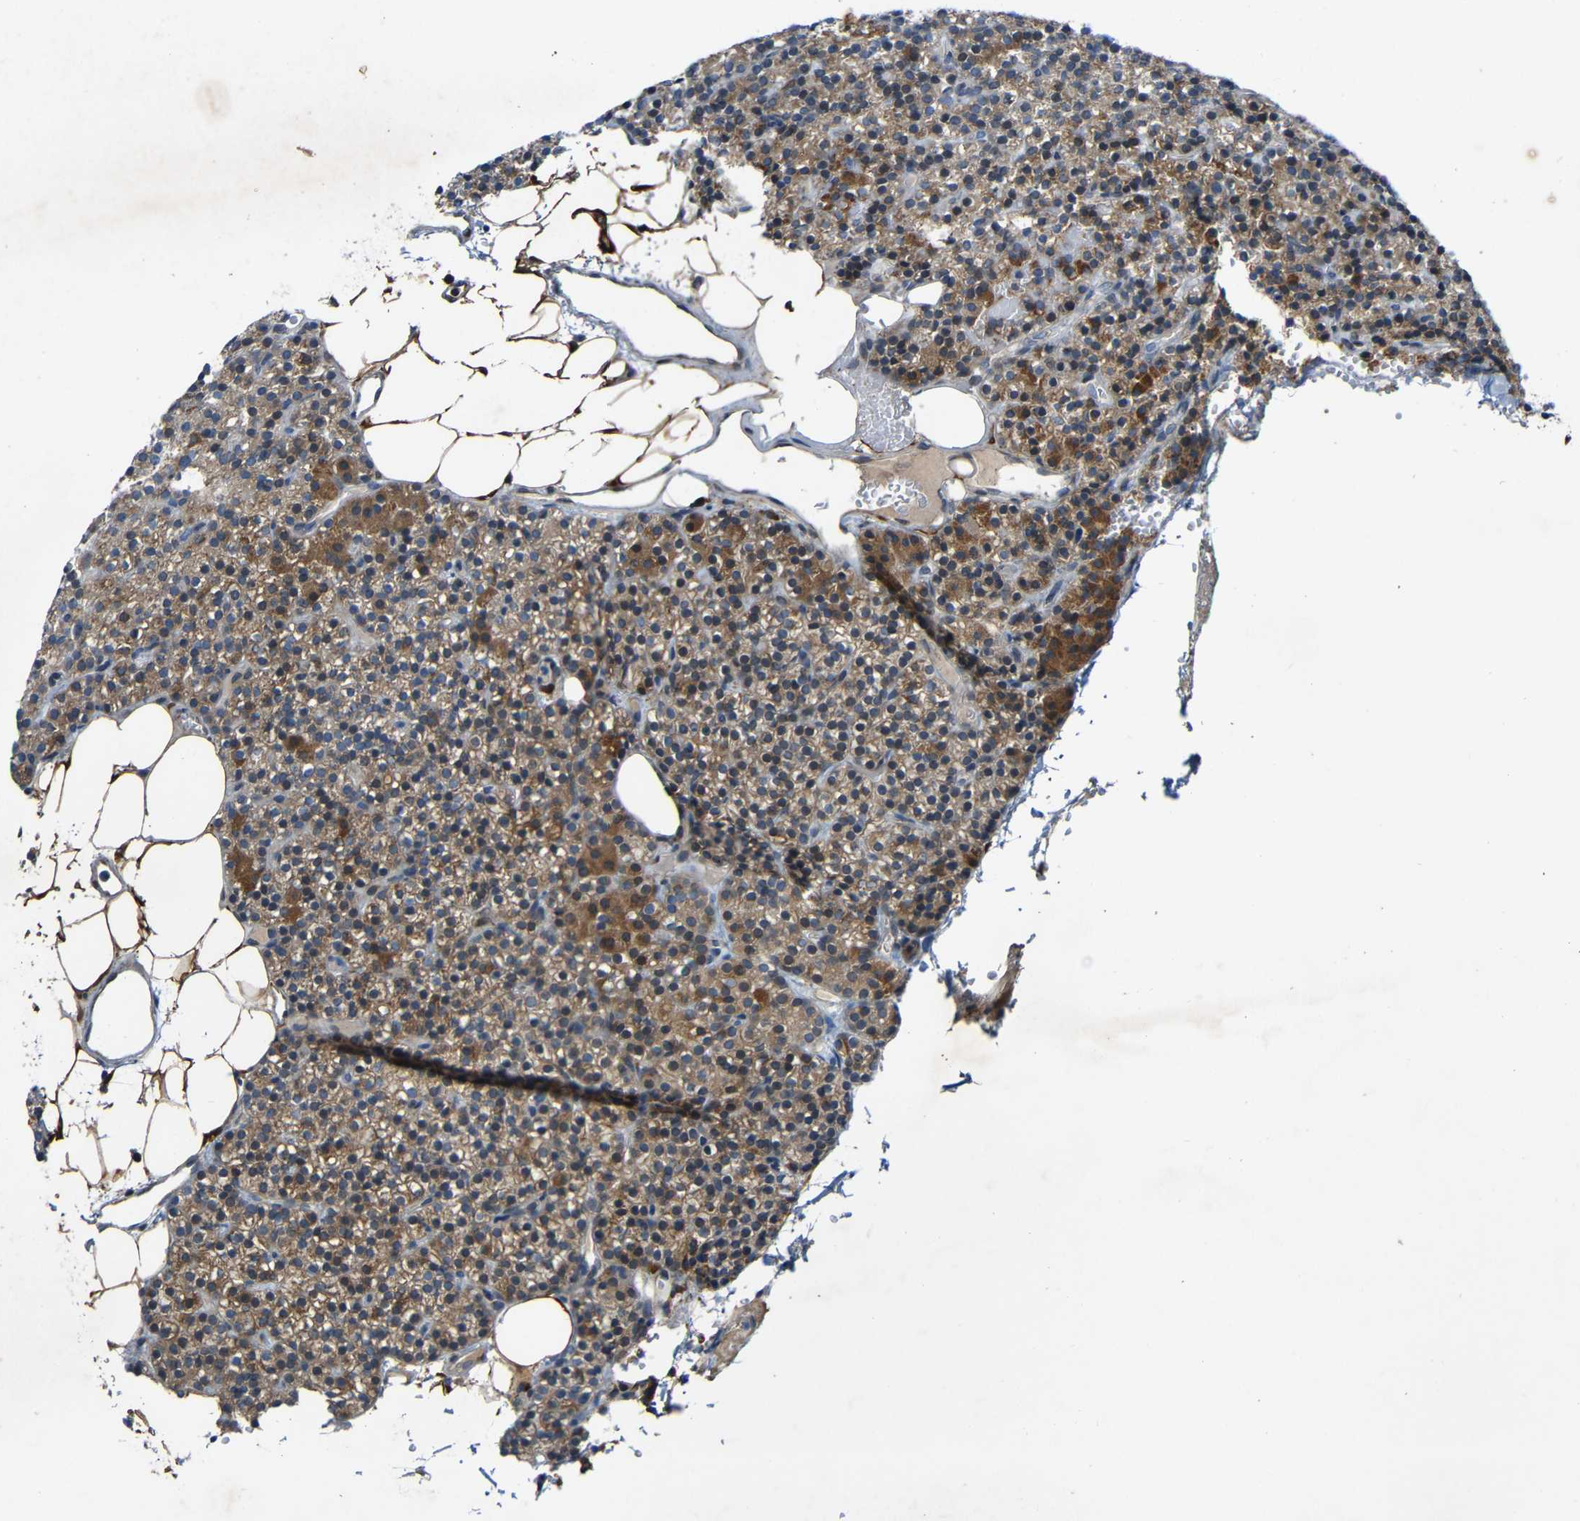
{"staining": {"intensity": "moderate", "quantity": "25%-75%", "location": "cytoplasmic/membranous"}, "tissue": "parathyroid gland", "cell_type": "Glandular cells", "image_type": "normal", "snomed": [{"axis": "morphology", "description": "Normal tissue, NOS"}, {"axis": "morphology", "description": "Hyperplasia, NOS"}, {"axis": "topography", "description": "Parathyroid gland"}], "caption": "About 25%-75% of glandular cells in unremarkable parathyroid gland reveal moderate cytoplasmic/membranous protein positivity as visualized by brown immunohistochemical staining.", "gene": "TMEM25", "patient": {"sex": "male", "age": 44}}